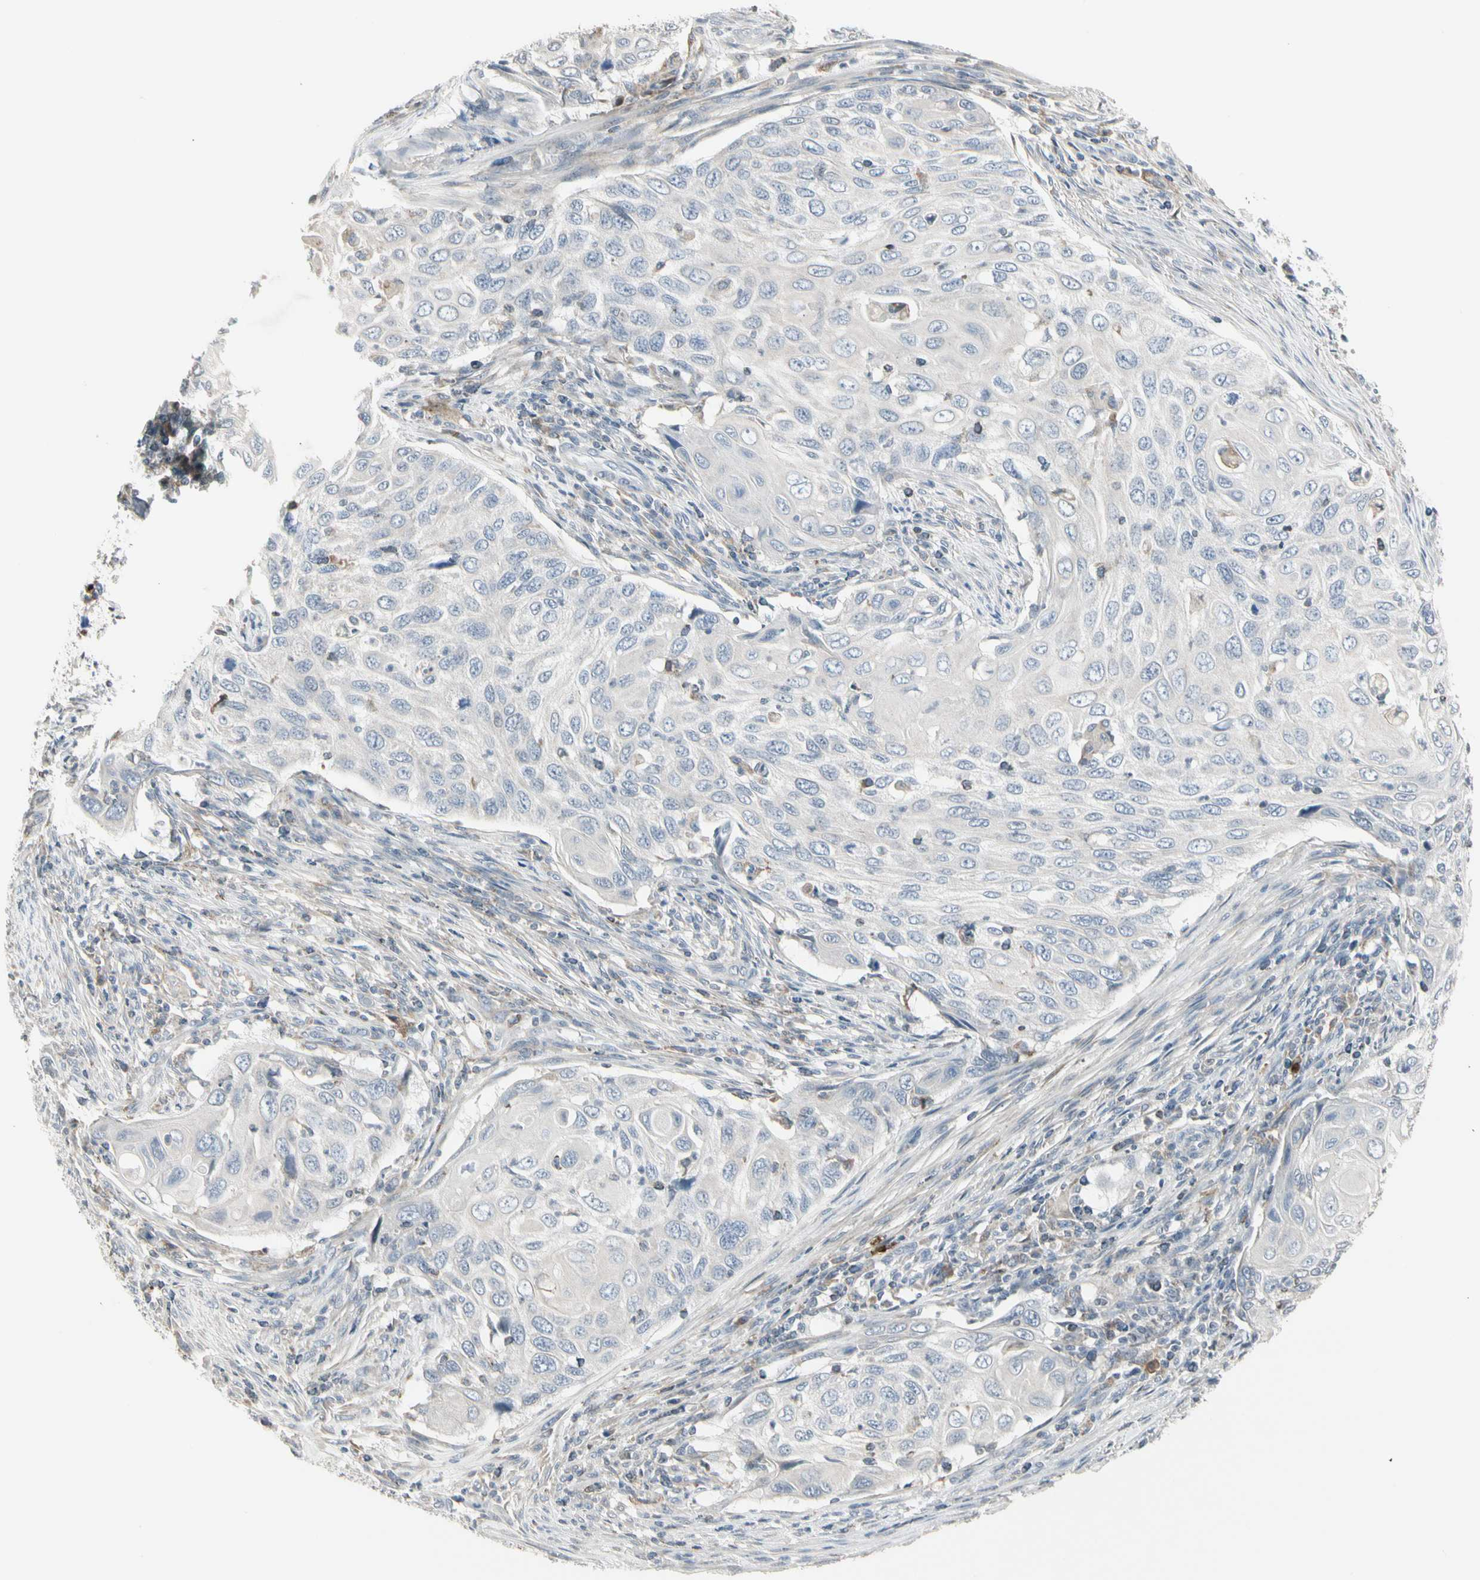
{"staining": {"intensity": "negative", "quantity": "none", "location": "none"}, "tissue": "cervical cancer", "cell_type": "Tumor cells", "image_type": "cancer", "snomed": [{"axis": "morphology", "description": "Squamous cell carcinoma, NOS"}, {"axis": "topography", "description": "Cervix"}], "caption": "Tumor cells are negative for brown protein staining in cervical cancer (squamous cell carcinoma). The staining is performed using DAB (3,3'-diaminobenzidine) brown chromogen with nuclei counter-stained in using hematoxylin.", "gene": "TMEM176A", "patient": {"sex": "female", "age": 70}}